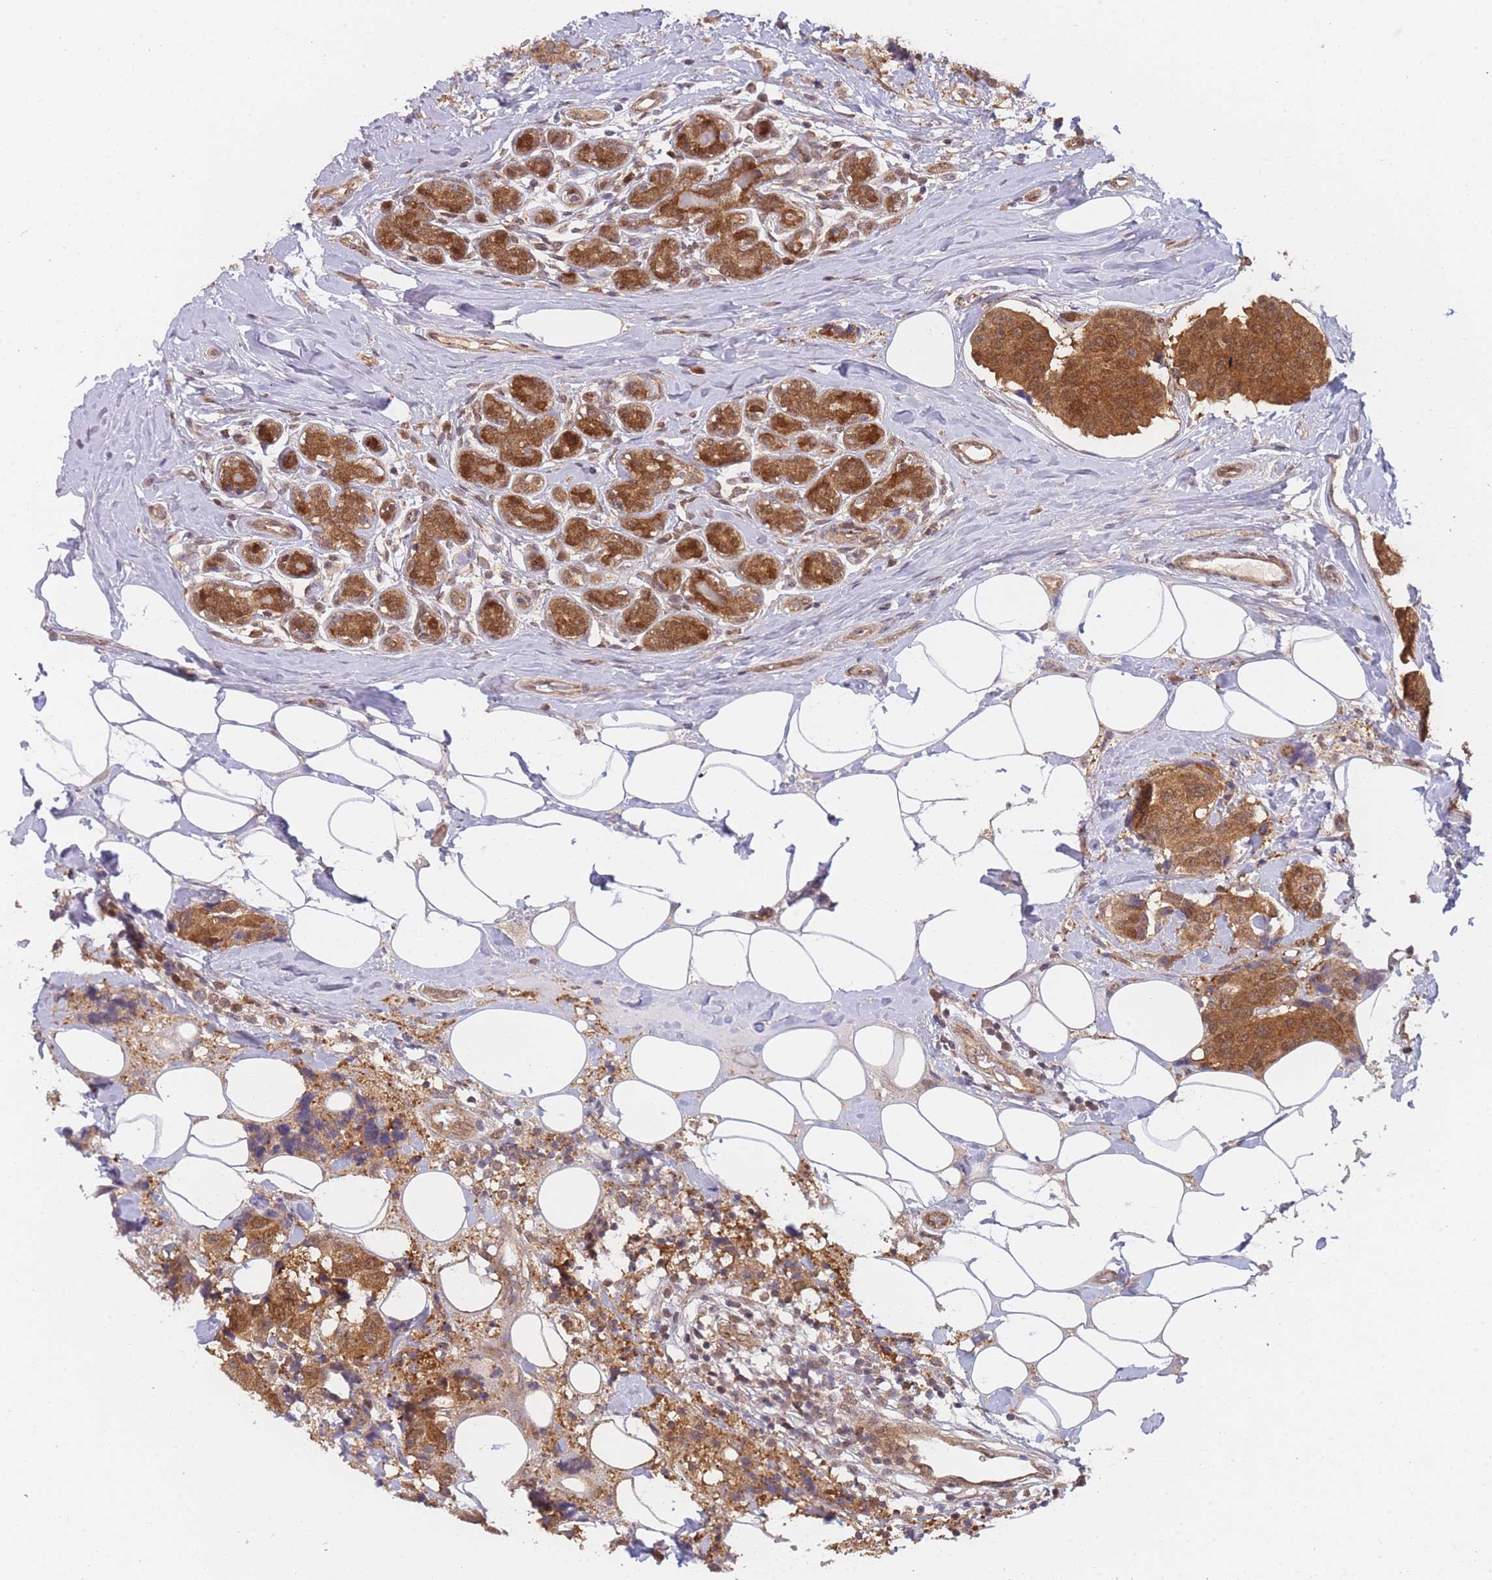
{"staining": {"intensity": "moderate", "quantity": ">75%", "location": "cytoplasmic/membranous"}, "tissue": "breast cancer", "cell_type": "Tumor cells", "image_type": "cancer", "snomed": [{"axis": "morphology", "description": "Normal tissue, NOS"}, {"axis": "morphology", "description": "Duct carcinoma"}, {"axis": "topography", "description": "Breast"}], "caption": "This is a histology image of IHC staining of breast infiltrating ductal carcinoma, which shows moderate expression in the cytoplasmic/membranous of tumor cells.", "gene": "MRI1", "patient": {"sex": "female", "age": 39}}